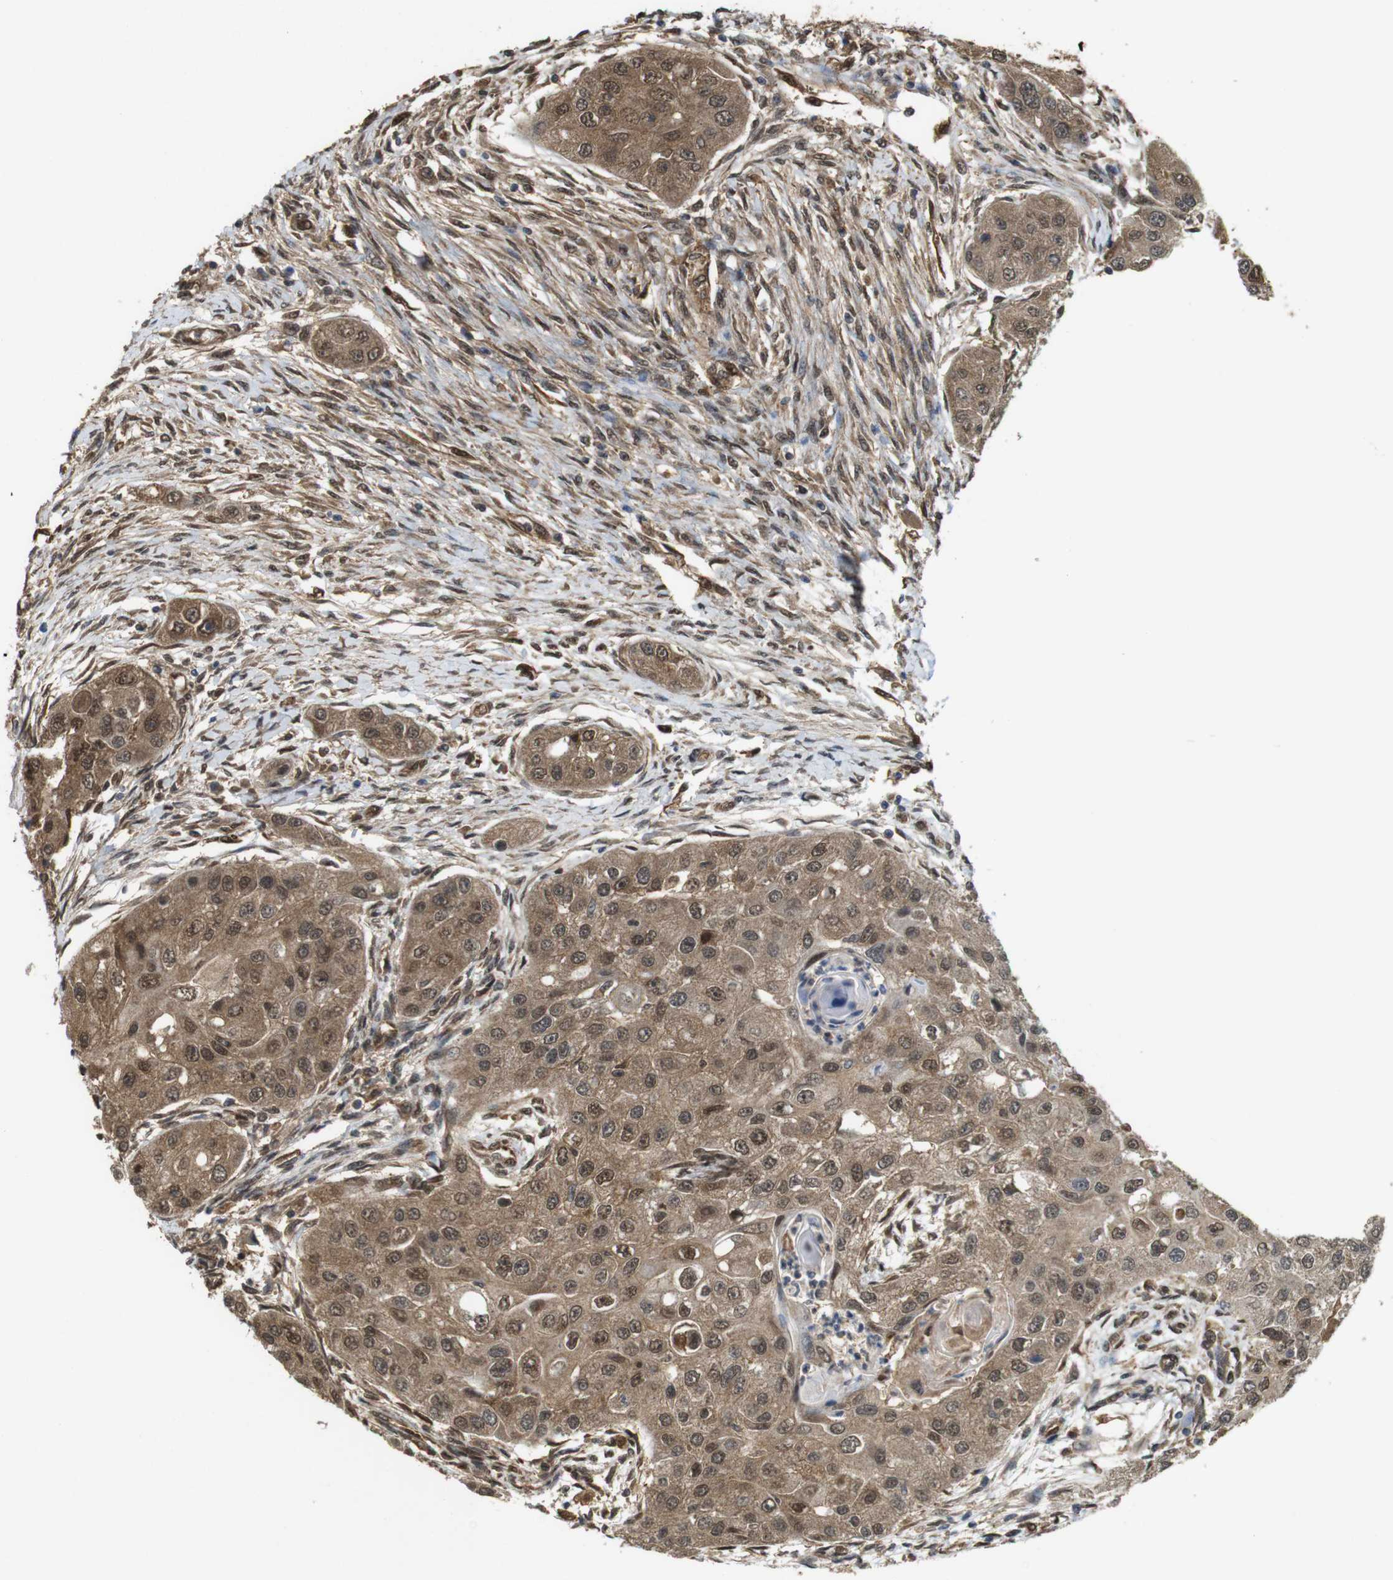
{"staining": {"intensity": "moderate", "quantity": ">75%", "location": "cytoplasmic/membranous,nuclear"}, "tissue": "head and neck cancer", "cell_type": "Tumor cells", "image_type": "cancer", "snomed": [{"axis": "morphology", "description": "Normal tissue, NOS"}, {"axis": "morphology", "description": "Squamous cell carcinoma, NOS"}, {"axis": "topography", "description": "Skeletal muscle"}, {"axis": "topography", "description": "Head-Neck"}], "caption": "A brown stain labels moderate cytoplasmic/membranous and nuclear expression of a protein in squamous cell carcinoma (head and neck) tumor cells. (DAB = brown stain, brightfield microscopy at high magnification).", "gene": "YWHAG", "patient": {"sex": "male", "age": 51}}